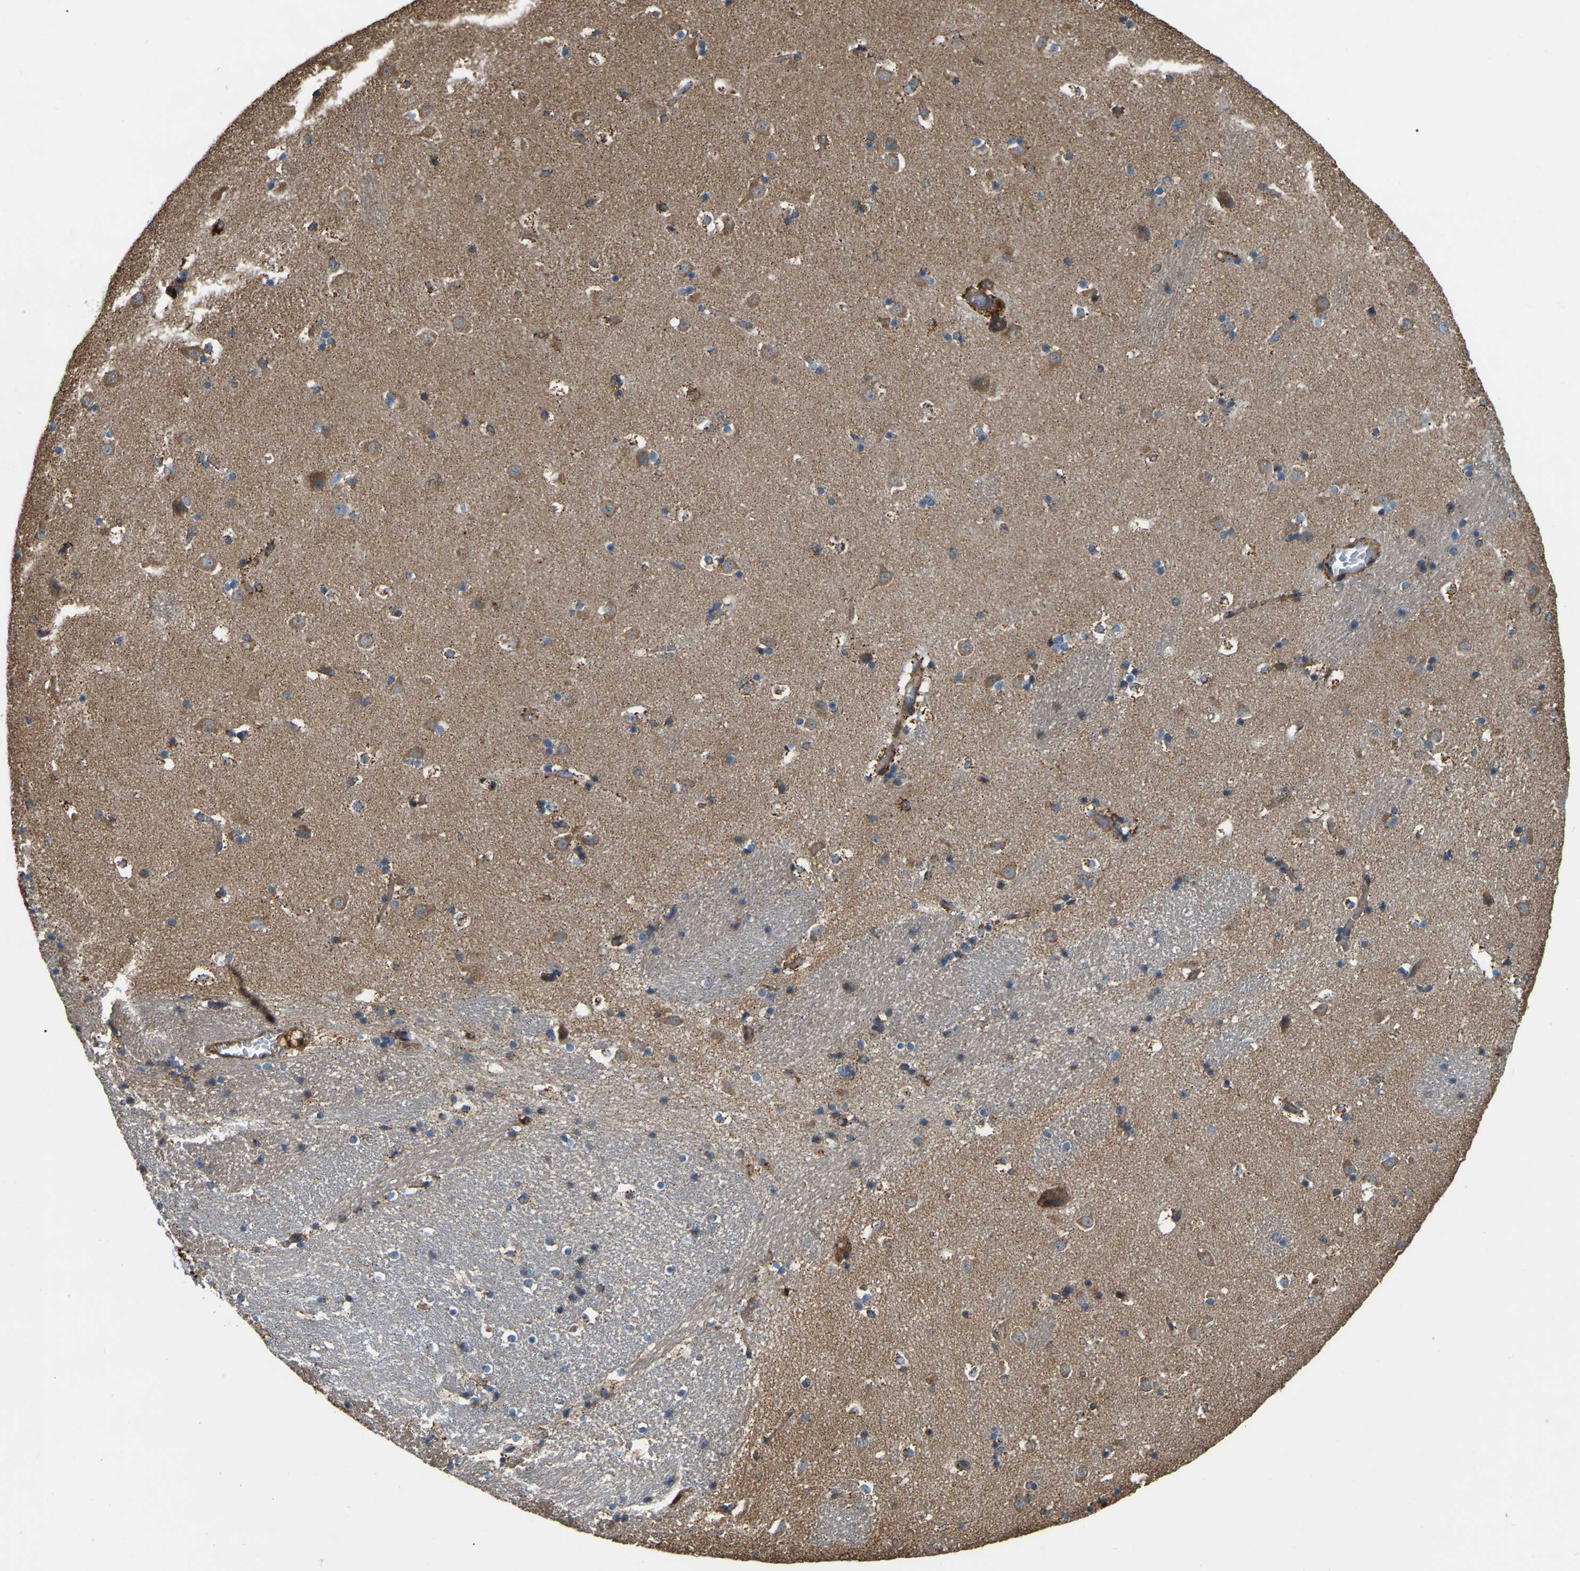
{"staining": {"intensity": "moderate", "quantity": ">75%", "location": "cytoplasmic/membranous"}, "tissue": "caudate", "cell_type": "Glial cells", "image_type": "normal", "snomed": [{"axis": "morphology", "description": "Normal tissue, NOS"}, {"axis": "topography", "description": "Lateral ventricle wall"}], "caption": "Human caudate stained with a brown dye displays moderate cytoplasmic/membranous positive expression in about >75% of glial cells.", "gene": "SAMD9L", "patient": {"sex": "male", "age": 45}}